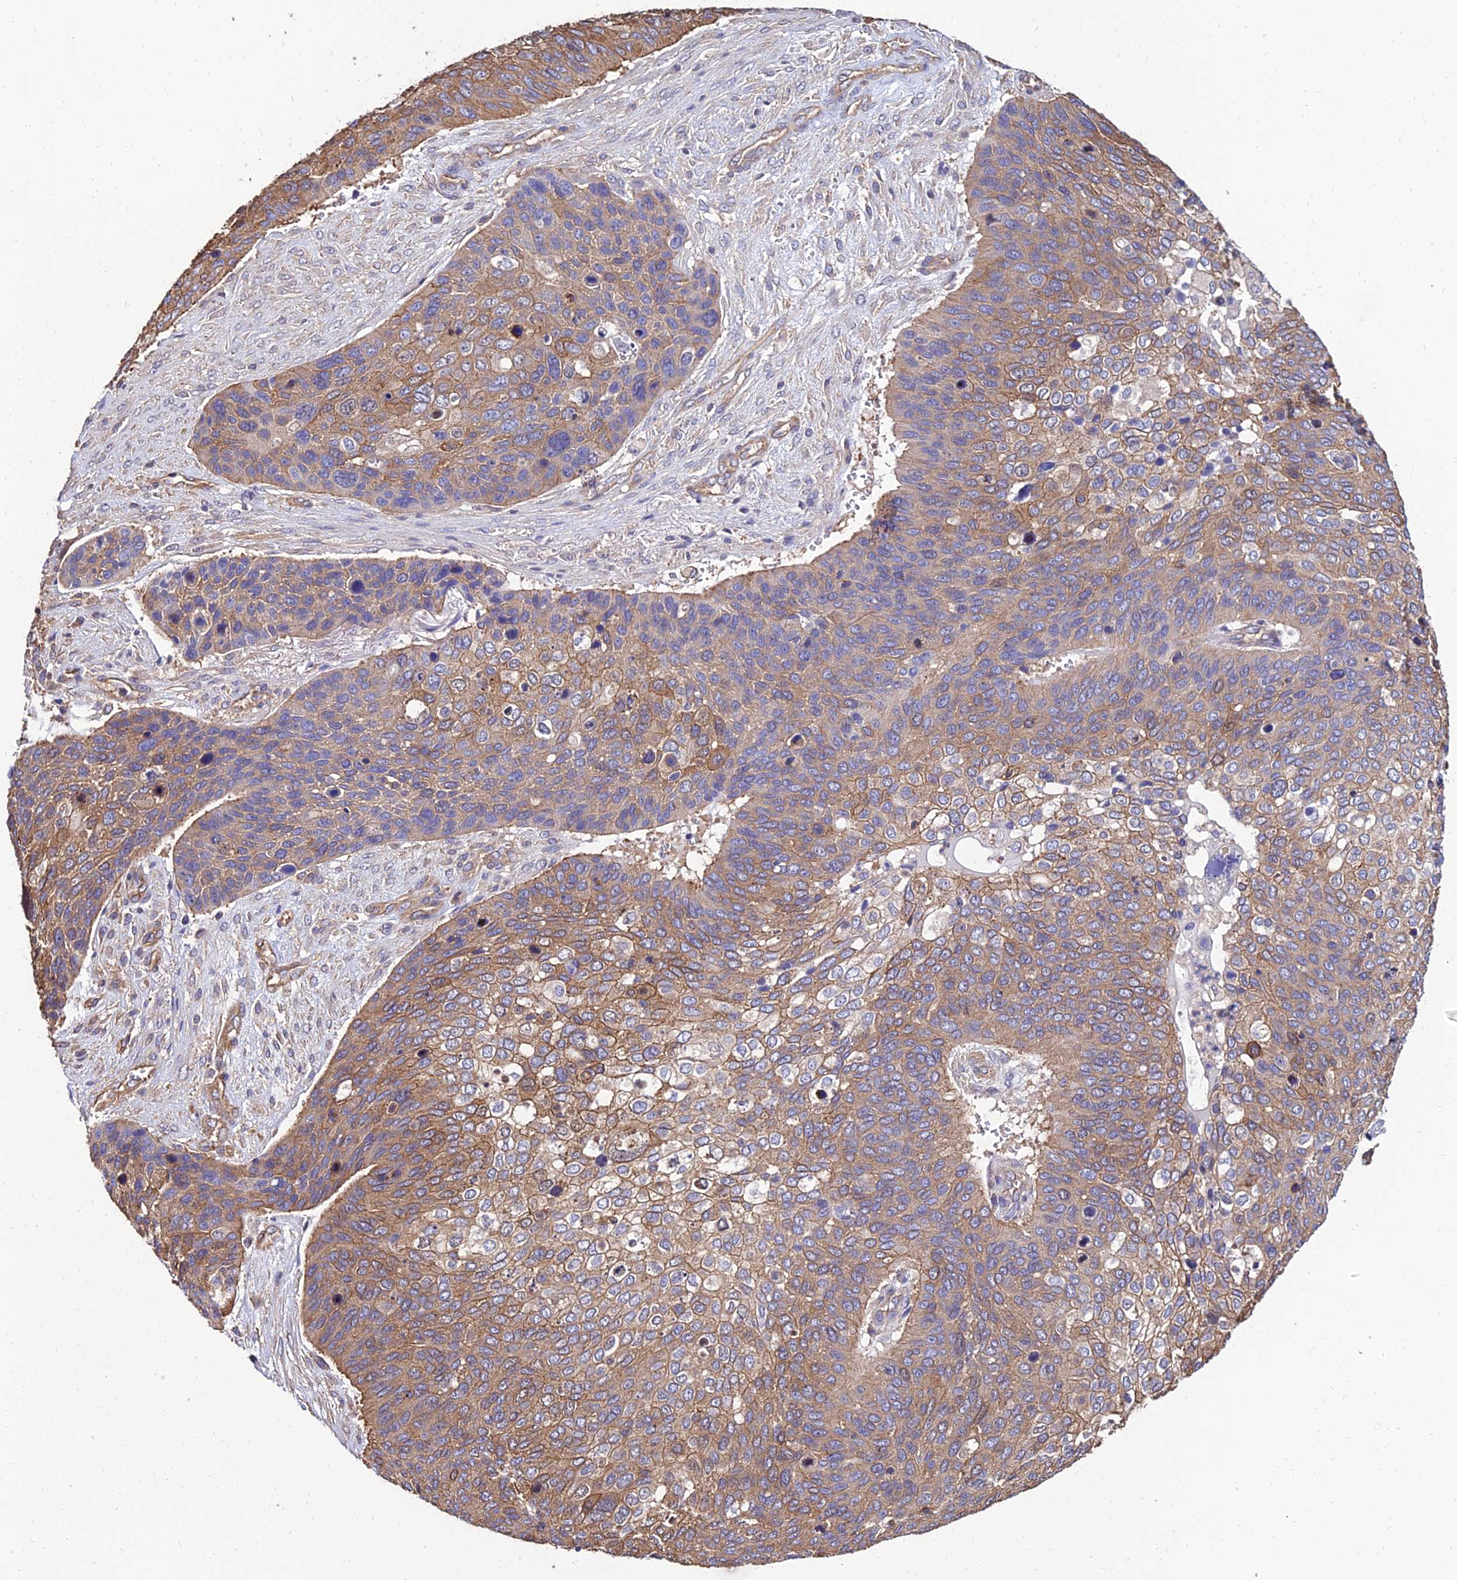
{"staining": {"intensity": "moderate", "quantity": ">75%", "location": "cytoplasmic/membranous"}, "tissue": "skin cancer", "cell_type": "Tumor cells", "image_type": "cancer", "snomed": [{"axis": "morphology", "description": "Basal cell carcinoma"}, {"axis": "topography", "description": "Skin"}], "caption": "Immunohistochemical staining of human skin basal cell carcinoma reveals moderate cytoplasmic/membranous protein positivity in approximately >75% of tumor cells. Nuclei are stained in blue.", "gene": "CALM2", "patient": {"sex": "female", "age": 74}}